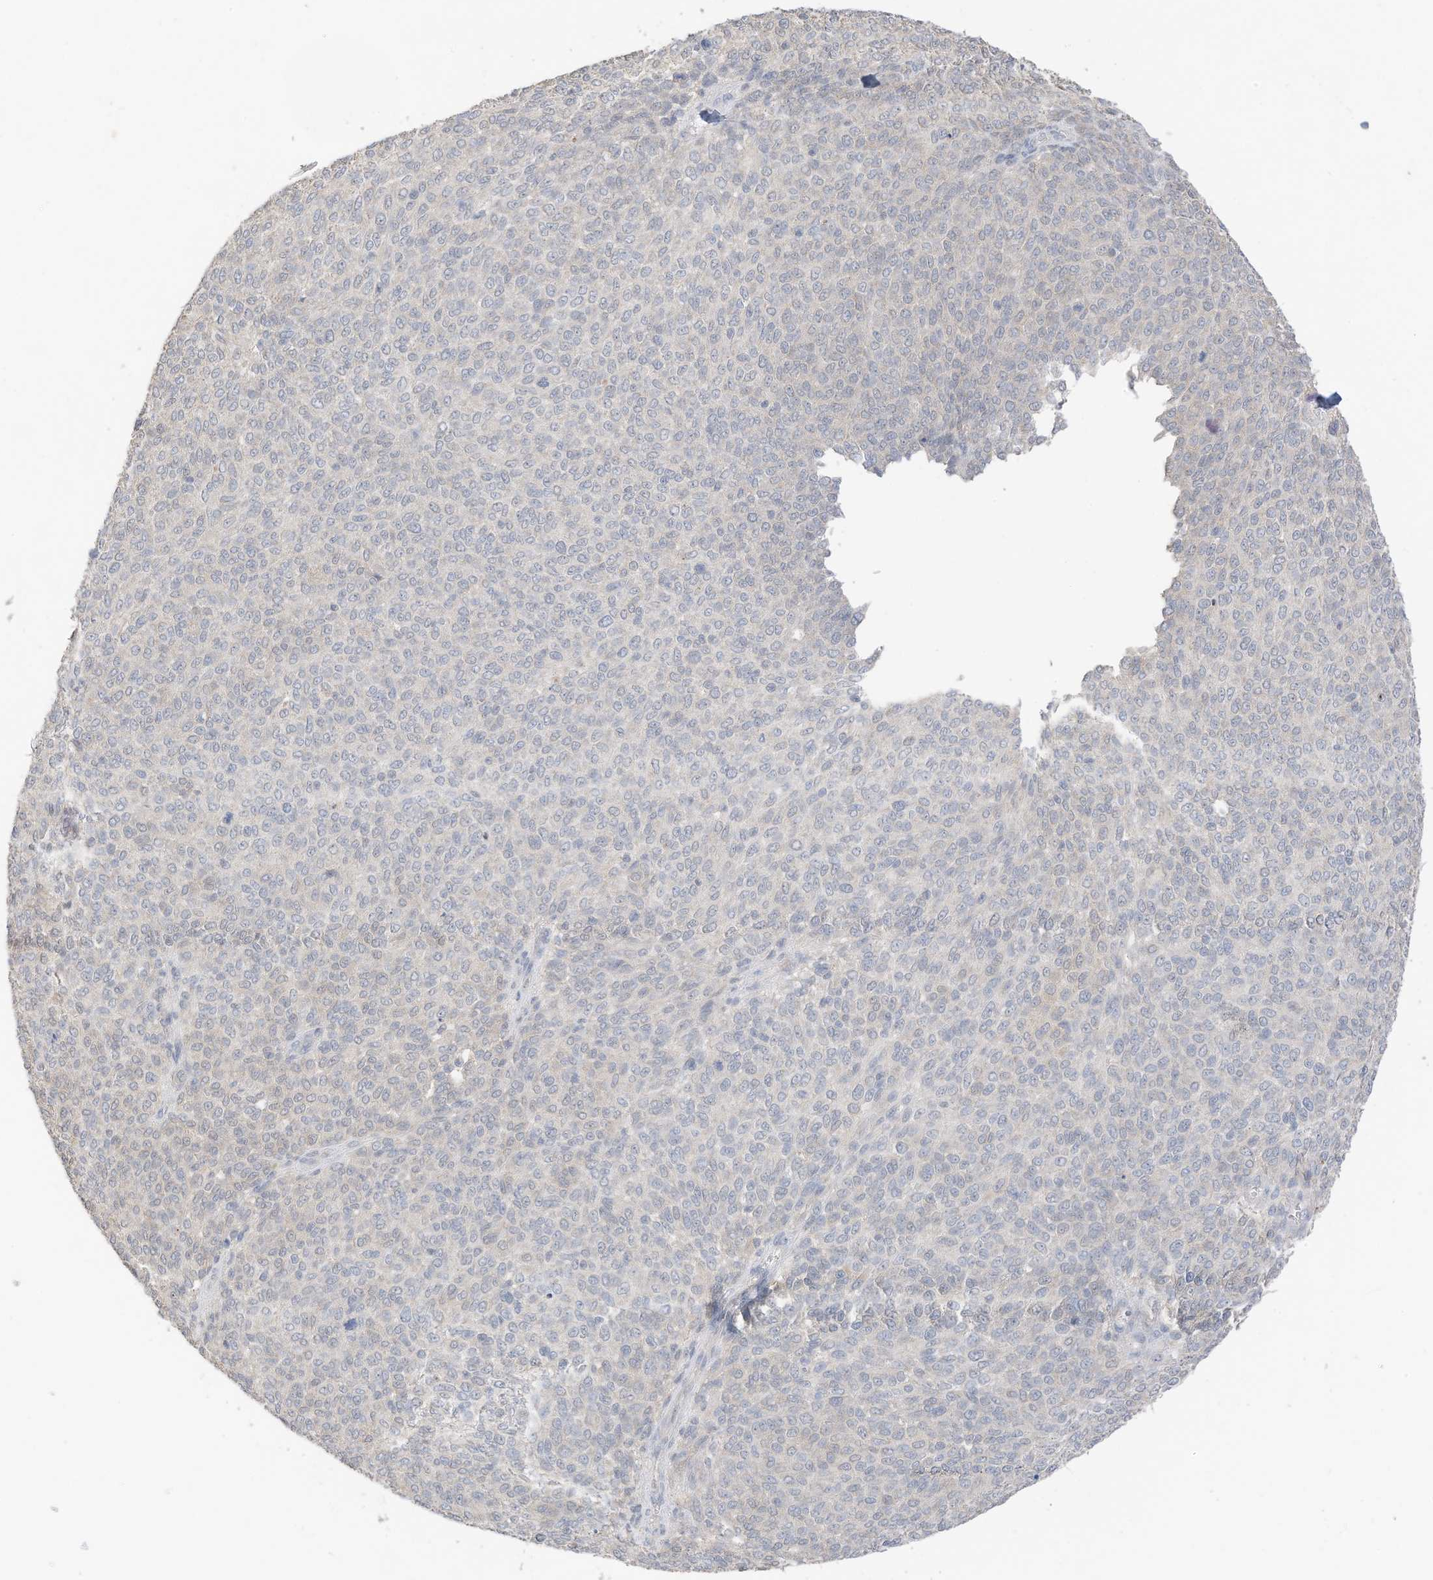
{"staining": {"intensity": "negative", "quantity": "none", "location": "none"}, "tissue": "melanoma", "cell_type": "Tumor cells", "image_type": "cancer", "snomed": [{"axis": "morphology", "description": "Malignant melanoma, NOS"}, {"axis": "topography", "description": "Skin"}], "caption": "A photomicrograph of human malignant melanoma is negative for staining in tumor cells. (Immunohistochemistry (ihc), brightfield microscopy, high magnification).", "gene": "CAPN13", "patient": {"sex": "male", "age": 73}}